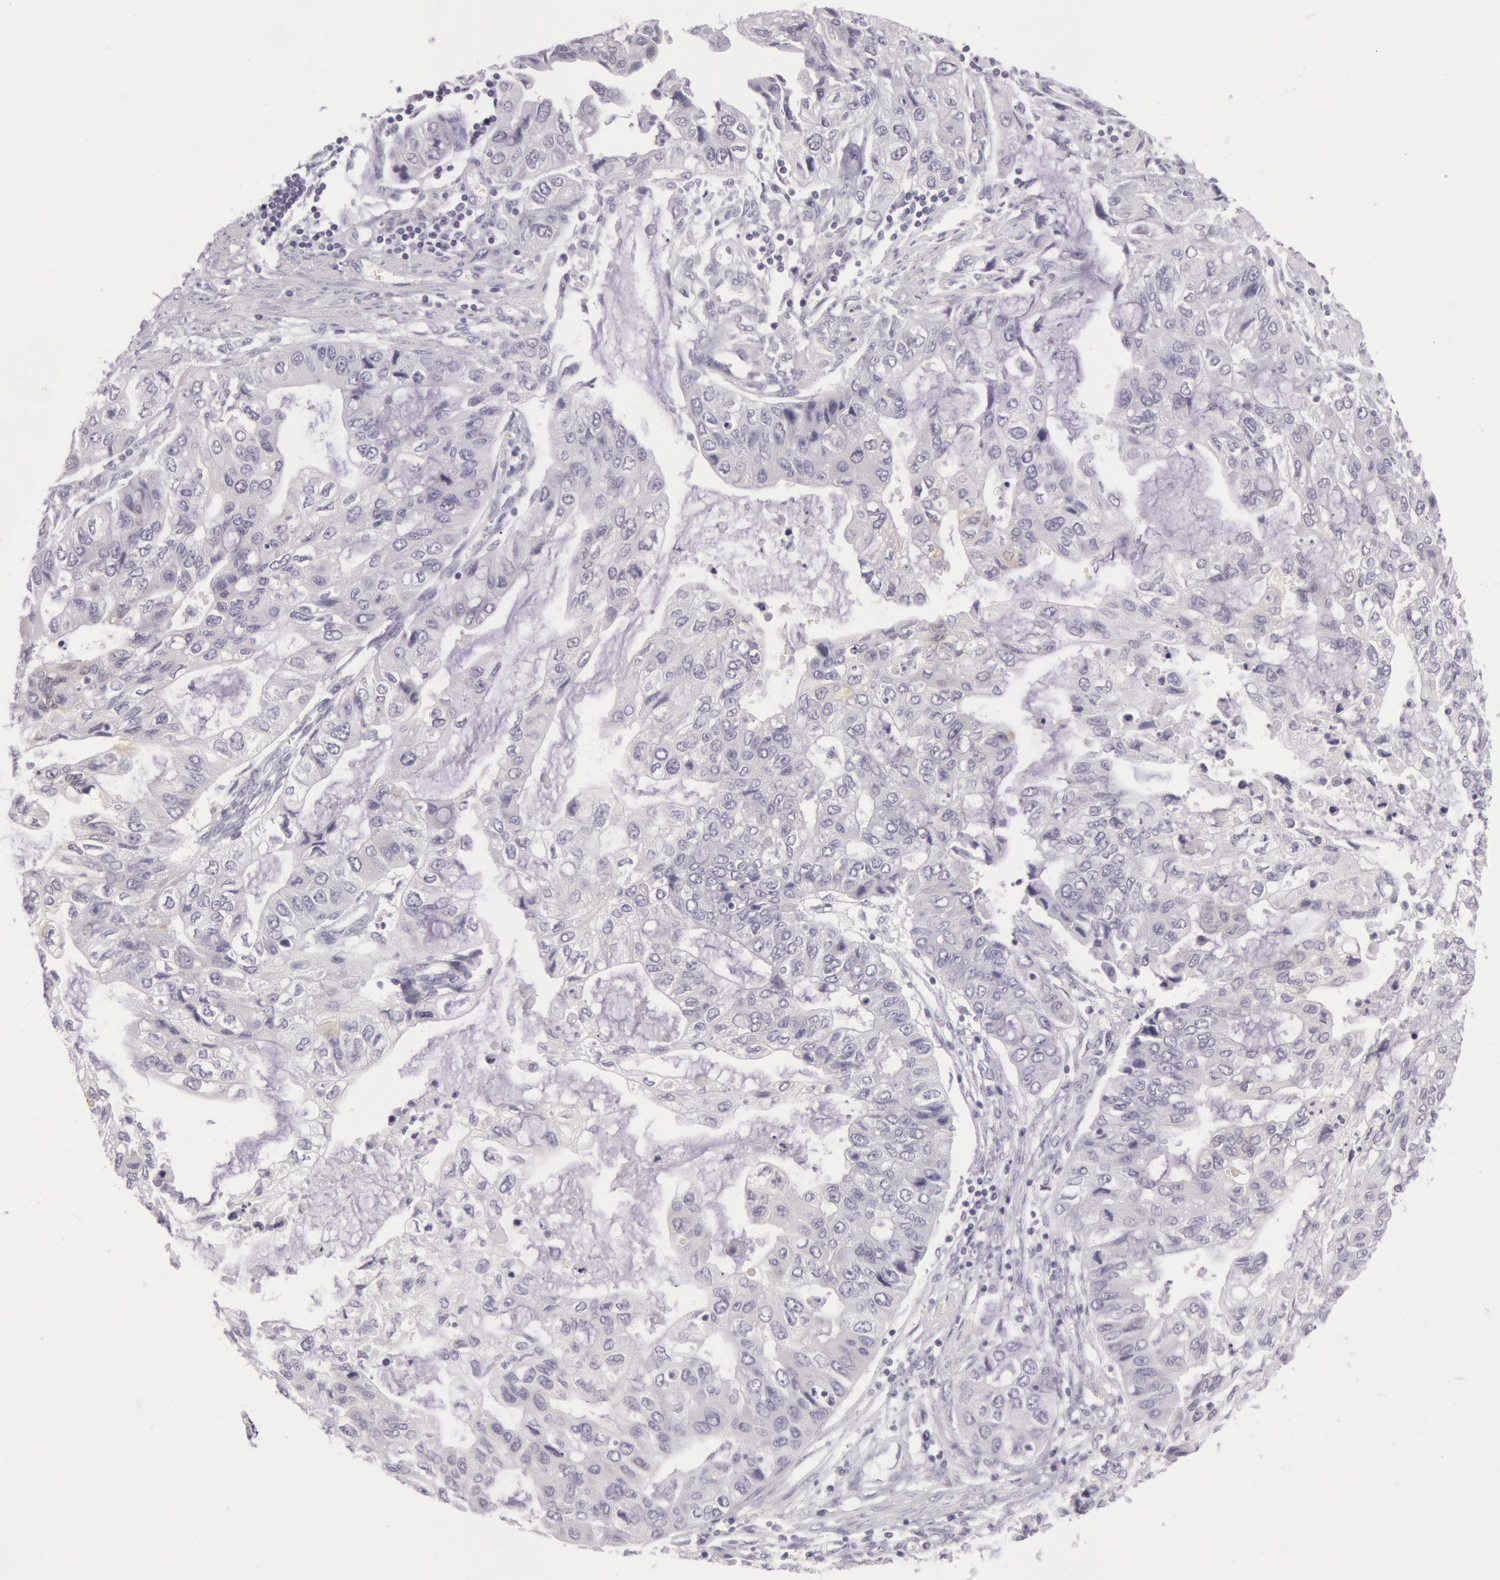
{"staining": {"intensity": "negative", "quantity": "none", "location": "none"}, "tissue": "stomach cancer", "cell_type": "Tumor cells", "image_type": "cancer", "snomed": [{"axis": "morphology", "description": "Adenocarcinoma, NOS"}, {"axis": "topography", "description": "Stomach, upper"}], "caption": "This is an immunohistochemistry (IHC) image of stomach adenocarcinoma. There is no expression in tumor cells.", "gene": "CKB", "patient": {"sex": "female", "age": 52}}